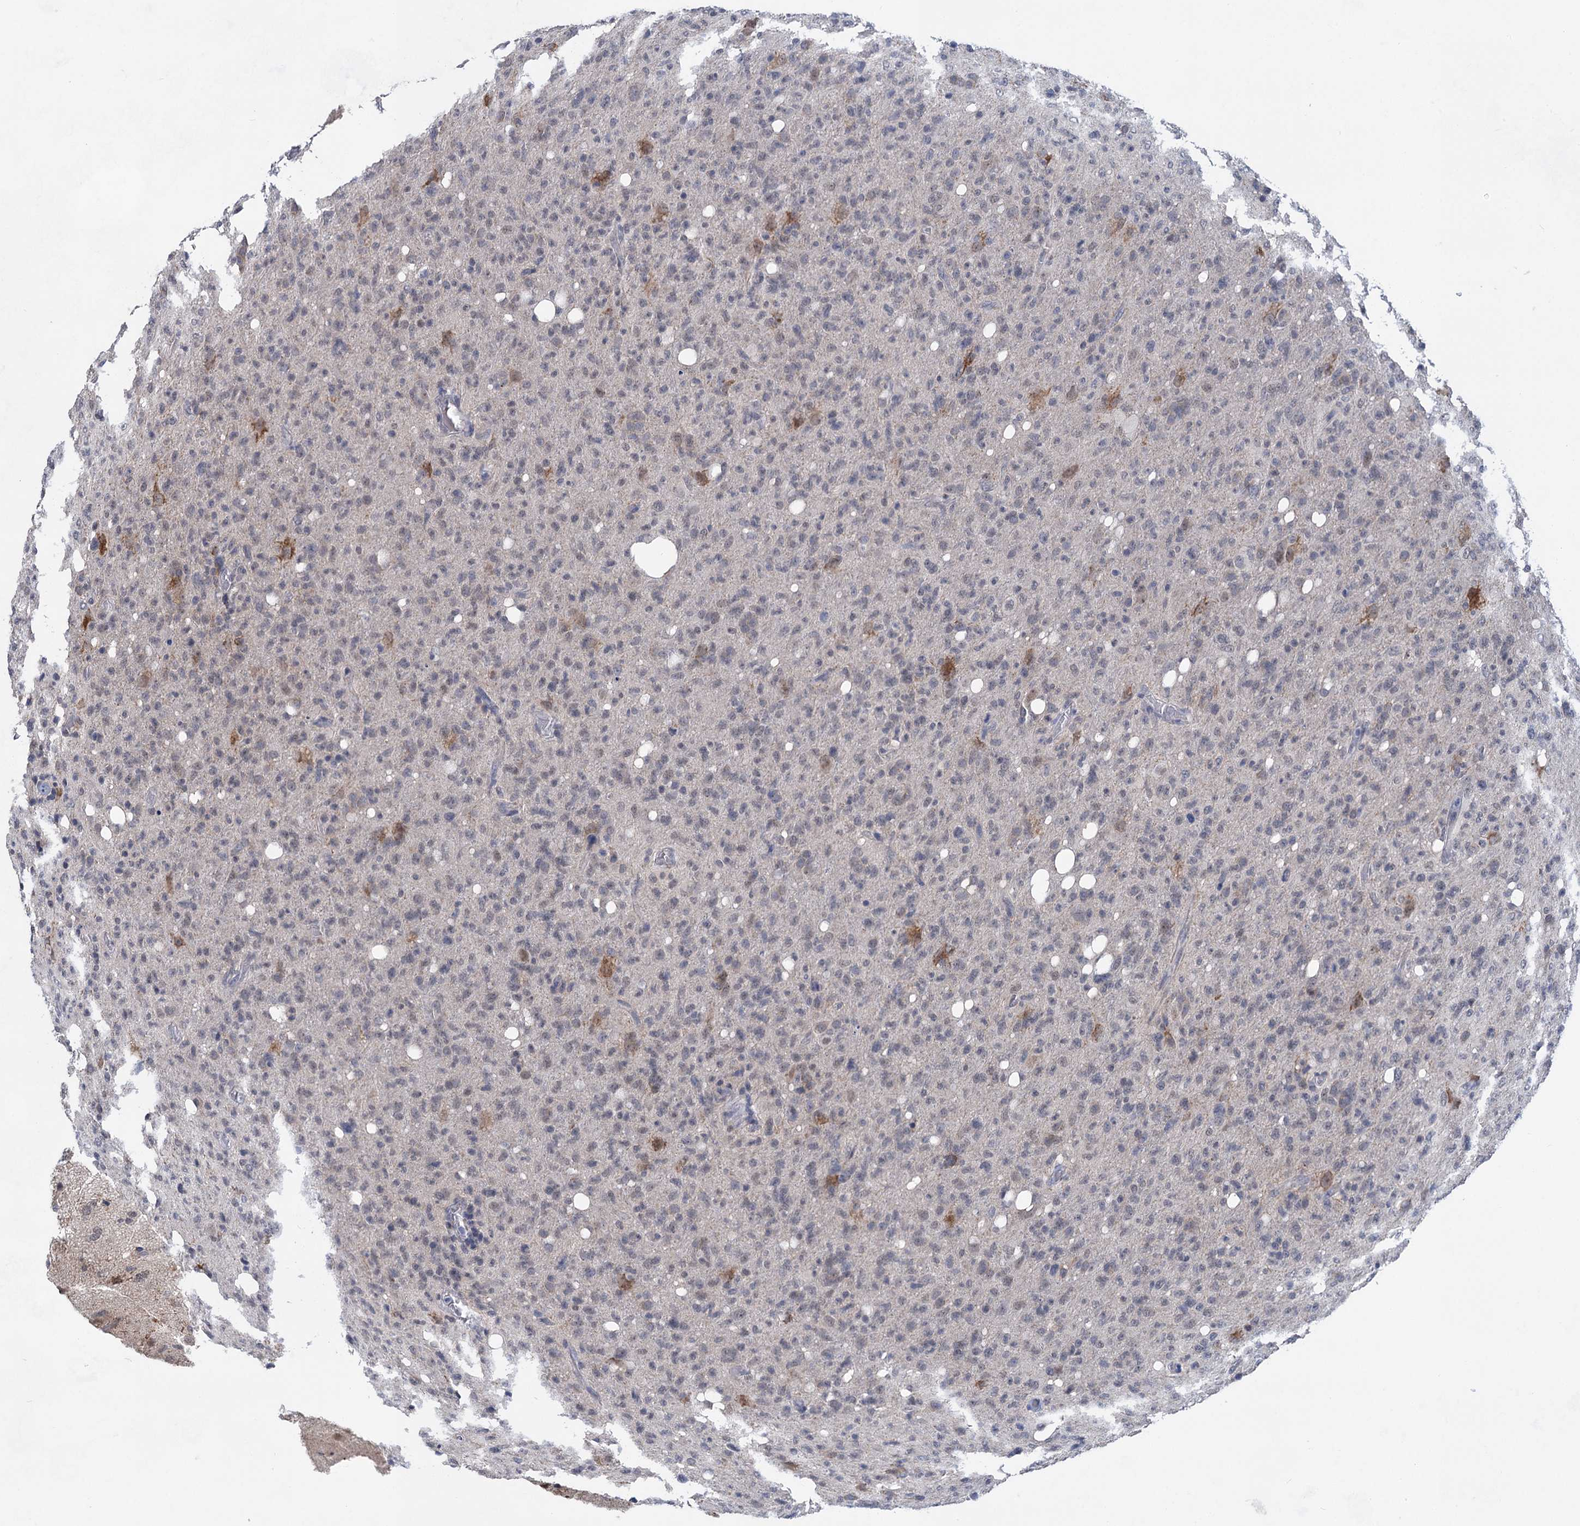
{"staining": {"intensity": "negative", "quantity": "none", "location": "none"}, "tissue": "glioma", "cell_type": "Tumor cells", "image_type": "cancer", "snomed": [{"axis": "morphology", "description": "Glioma, malignant, High grade"}, {"axis": "topography", "description": "Brain"}], "caption": "Tumor cells show no significant protein expression in glioma. (Stains: DAB IHC with hematoxylin counter stain, Microscopy: brightfield microscopy at high magnification).", "gene": "TTC17", "patient": {"sex": "female", "age": 57}}